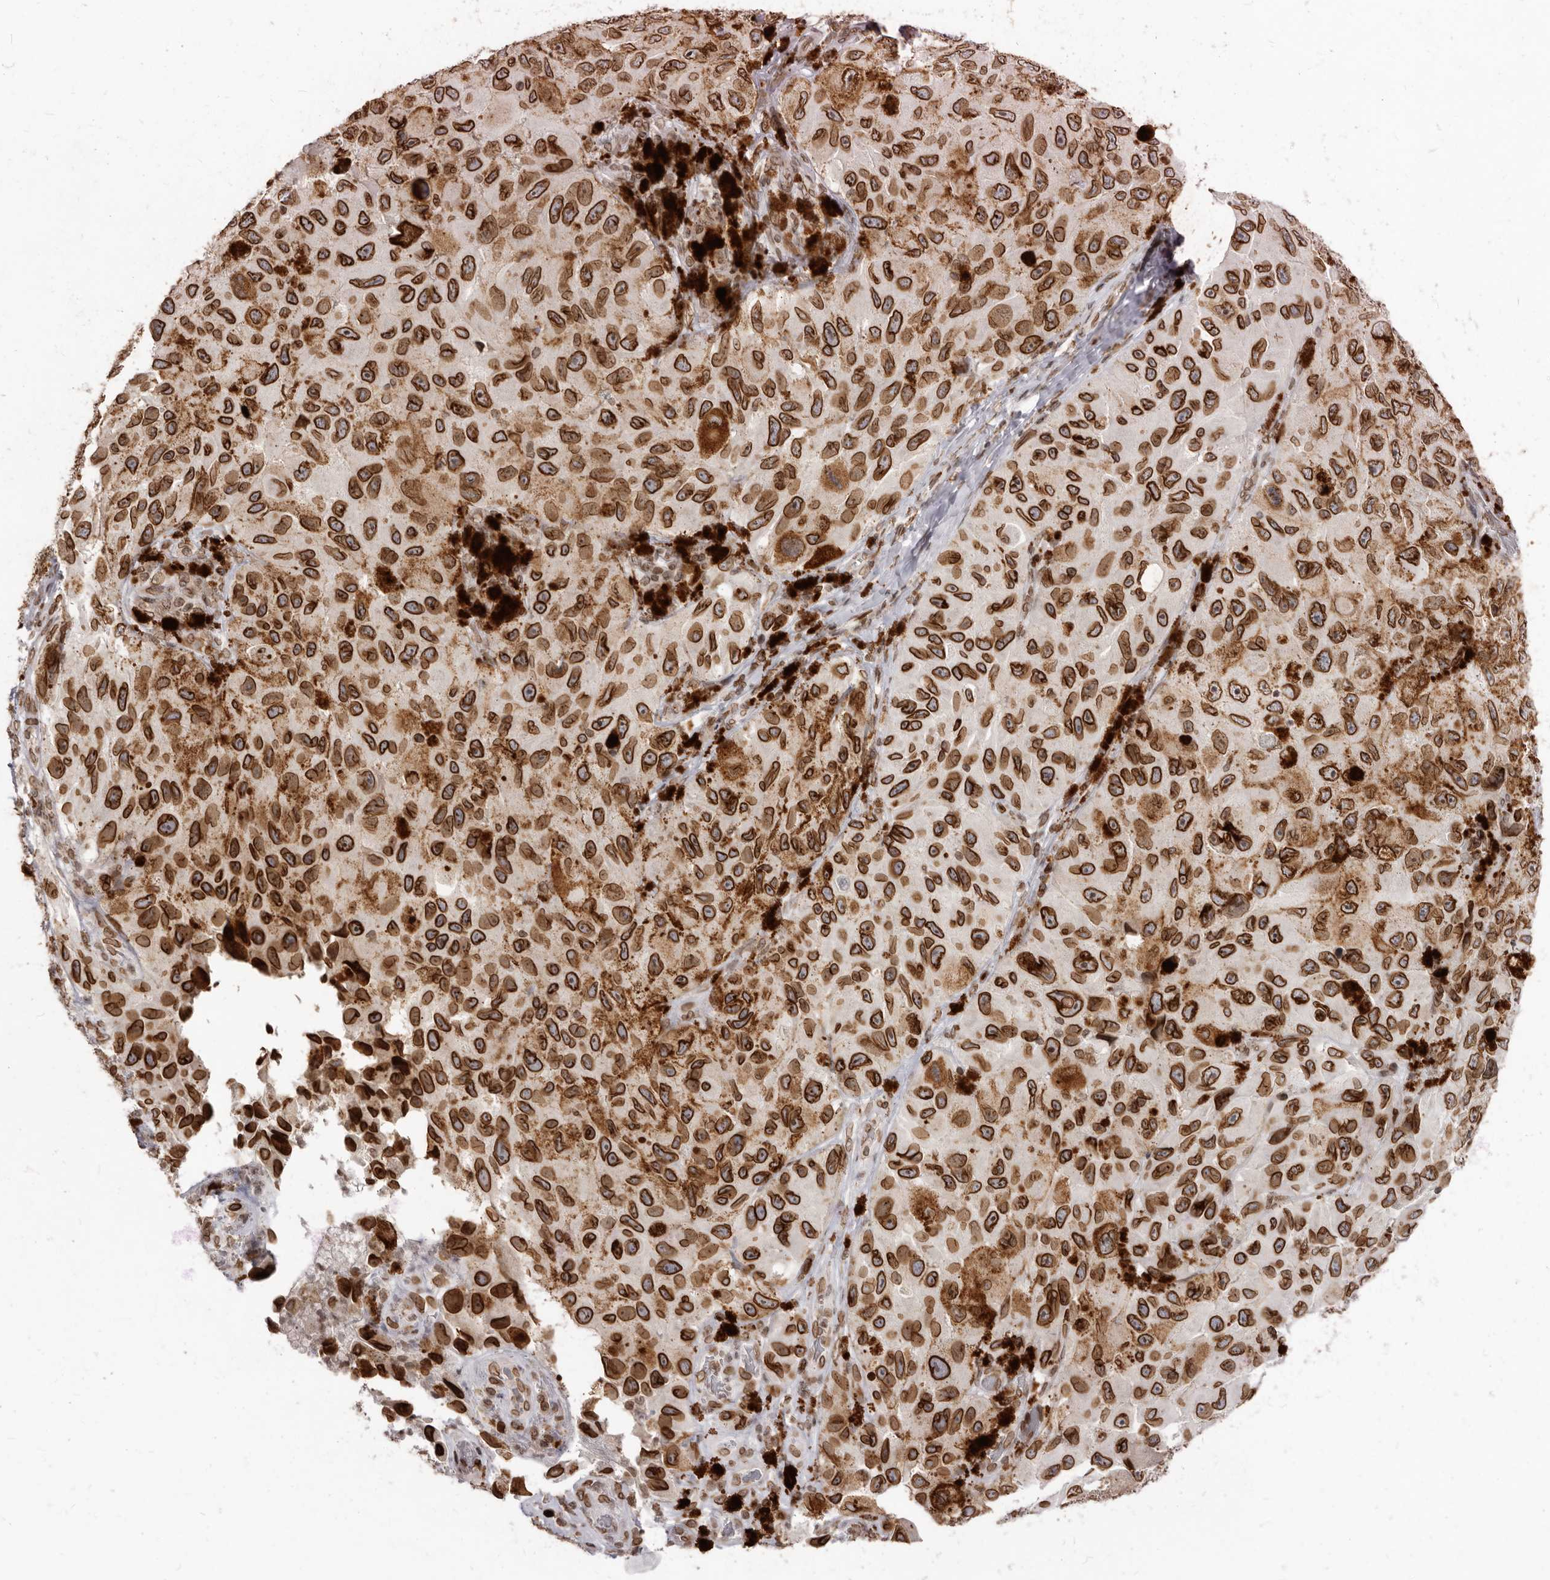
{"staining": {"intensity": "strong", "quantity": ">75%", "location": "cytoplasmic/membranous,nuclear"}, "tissue": "melanoma", "cell_type": "Tumor cells", "image_type": "cancer", "snomed": [{"axis": "morphology", "description": "Malignant melanoma, NOS"}, {"axis": "topography", "description": "Skin"}], "caption": "This micrograph displays melanoma stained with immunohistochemistry to label a protein in brown. The cytoplasmic/membranous and nuclear of tumor cells show strong positivity for the protein. Nuclei are counter-stained blue.", "gene": "NUP153", "patient": {"sex": "female", "age": 73}}